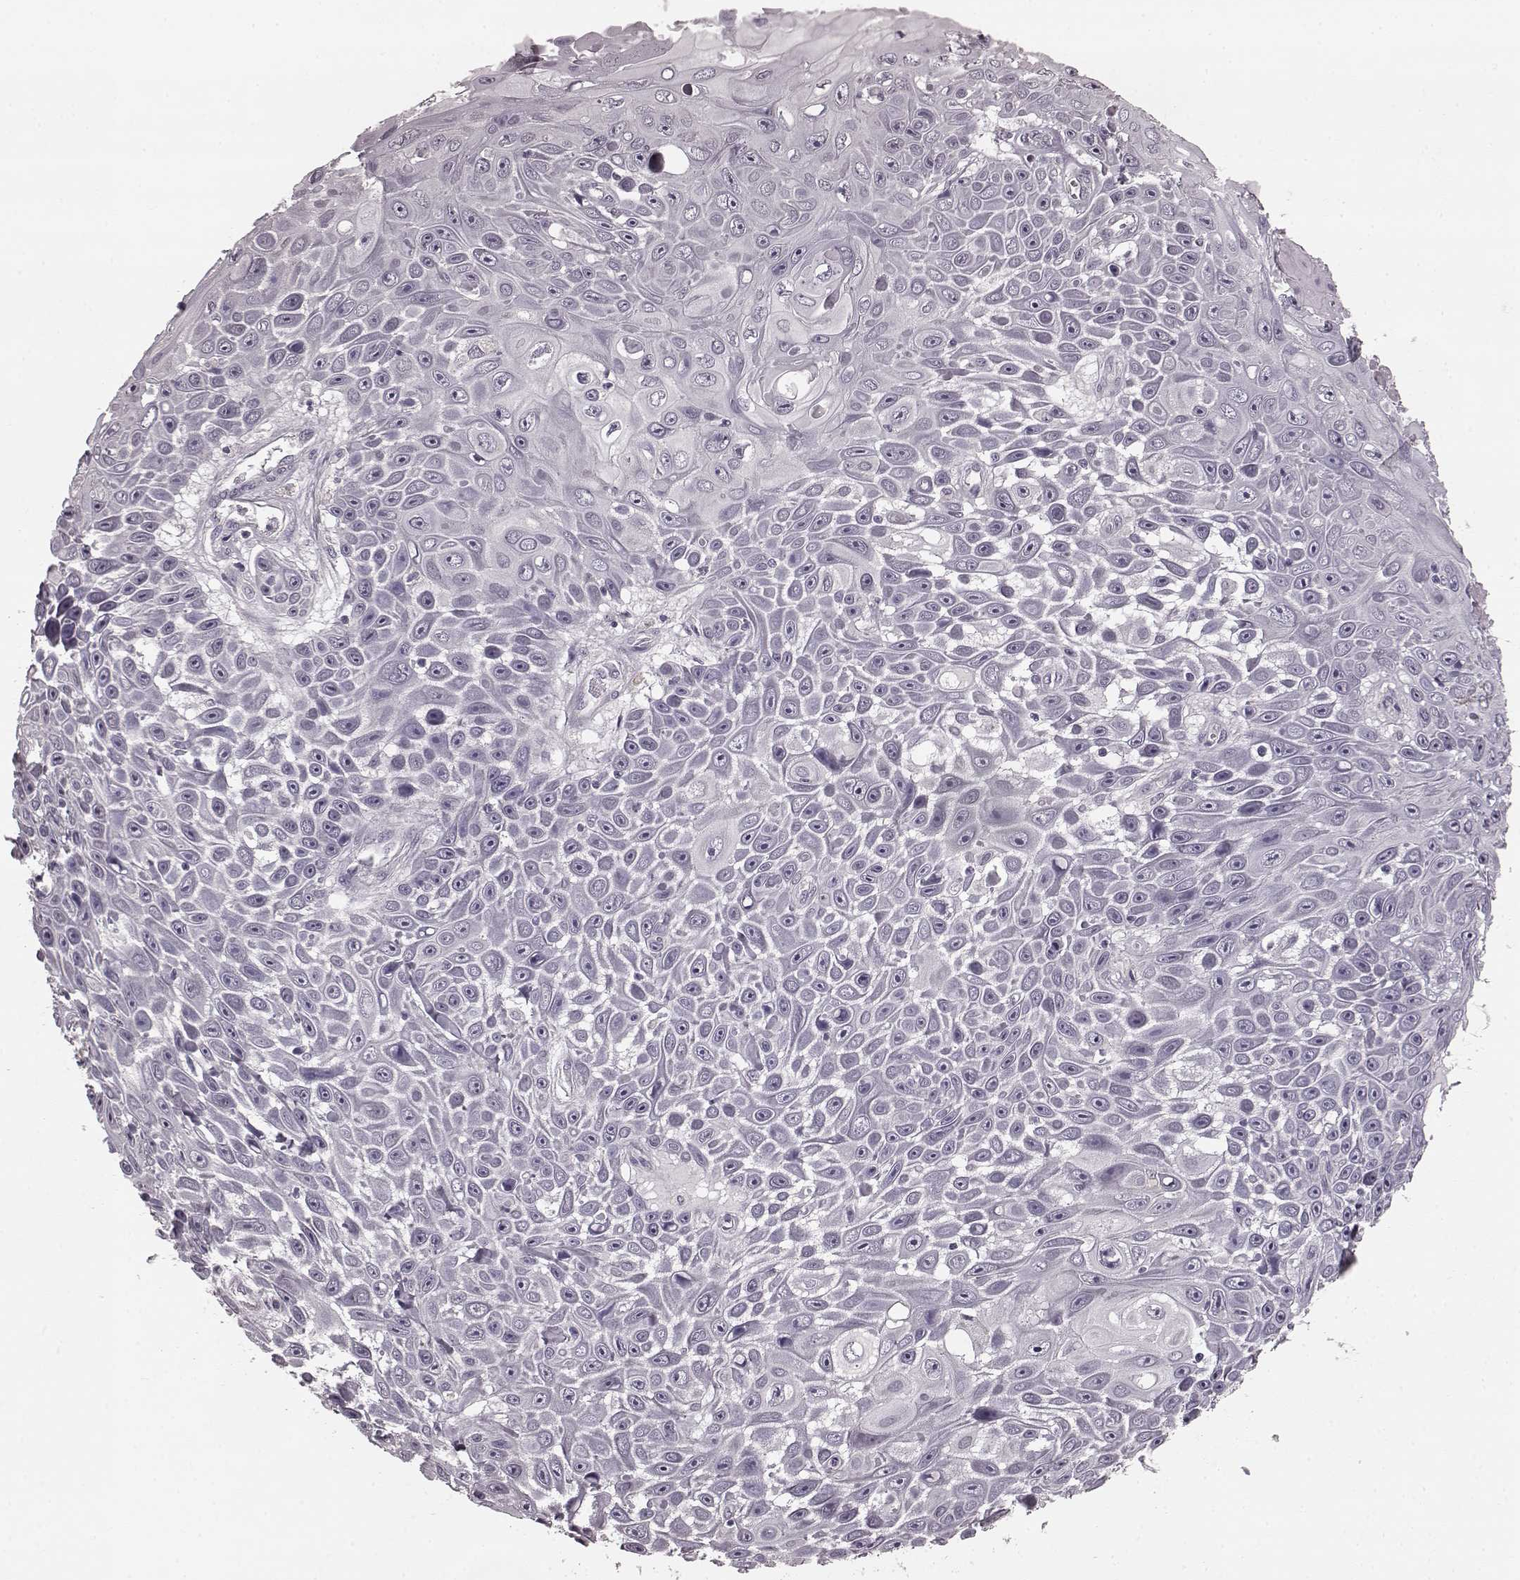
{"staining": {"intensity": "negative", "quantity": "none", "location": "none"}, "tissue": "skin cancer", "cell_type": "Tumor cells", "image_type": "cancer", "snomed": [{"axis": "morphology", "description": "Squamous cell carcinoma, NOS"}, {"axis": "topography", "description": "Skin"}], "caption": "Squamous cell carcinoma (skin) was stained to show a protein in brown. There is no significant positivity in tumor cells. Nuclei are stained in blue.", "gene": "CD28", "patient": {"sex": "male", "age": 82}}